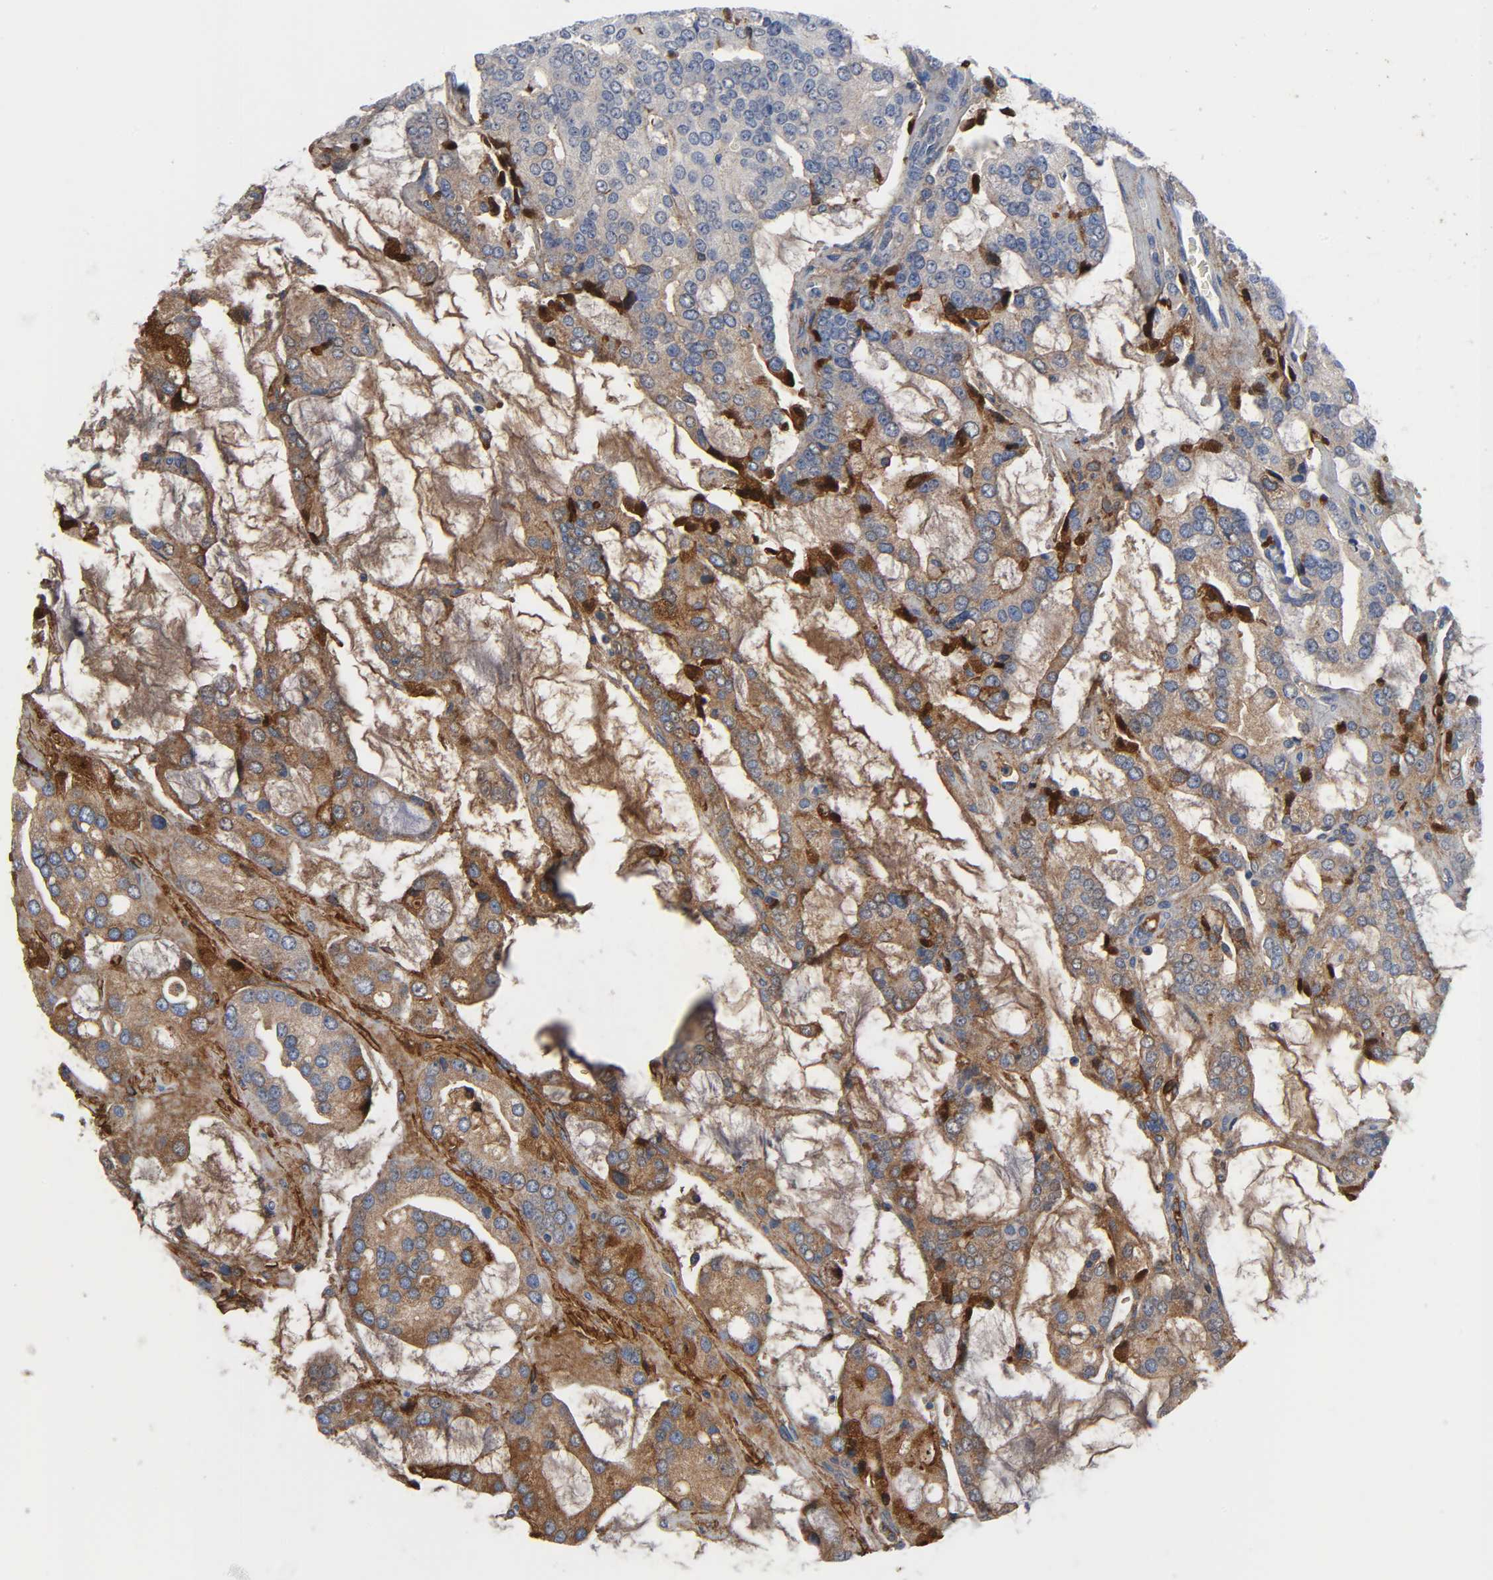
{"staining": {"intensity": "moderate", "quantity": ">75%", "location": "cytoplasmic/membranous"}, "tissue": "prostate cancer", "cell_type": "Tumor cells", "image_type": "cancer", "snomed": [{"axis": "morphology", "description": "Adenocarcinoma, High grade"}, {"axis": "topography", "description": "Prostate"}], "caption": "Immunohistochemistry micrograph of neoplastic tissue: prostate cancer (high-grade adenocarcinoma) stained using immunohistochemistry displays medium levels of moderate protein expression localized specifically in the cytoplasmic/membranous of tumor cells, appearing as a cytoplasmic/membranous brown color.", "gene": "FBLN1", "patient": {"sex": "male", "age": 67}}